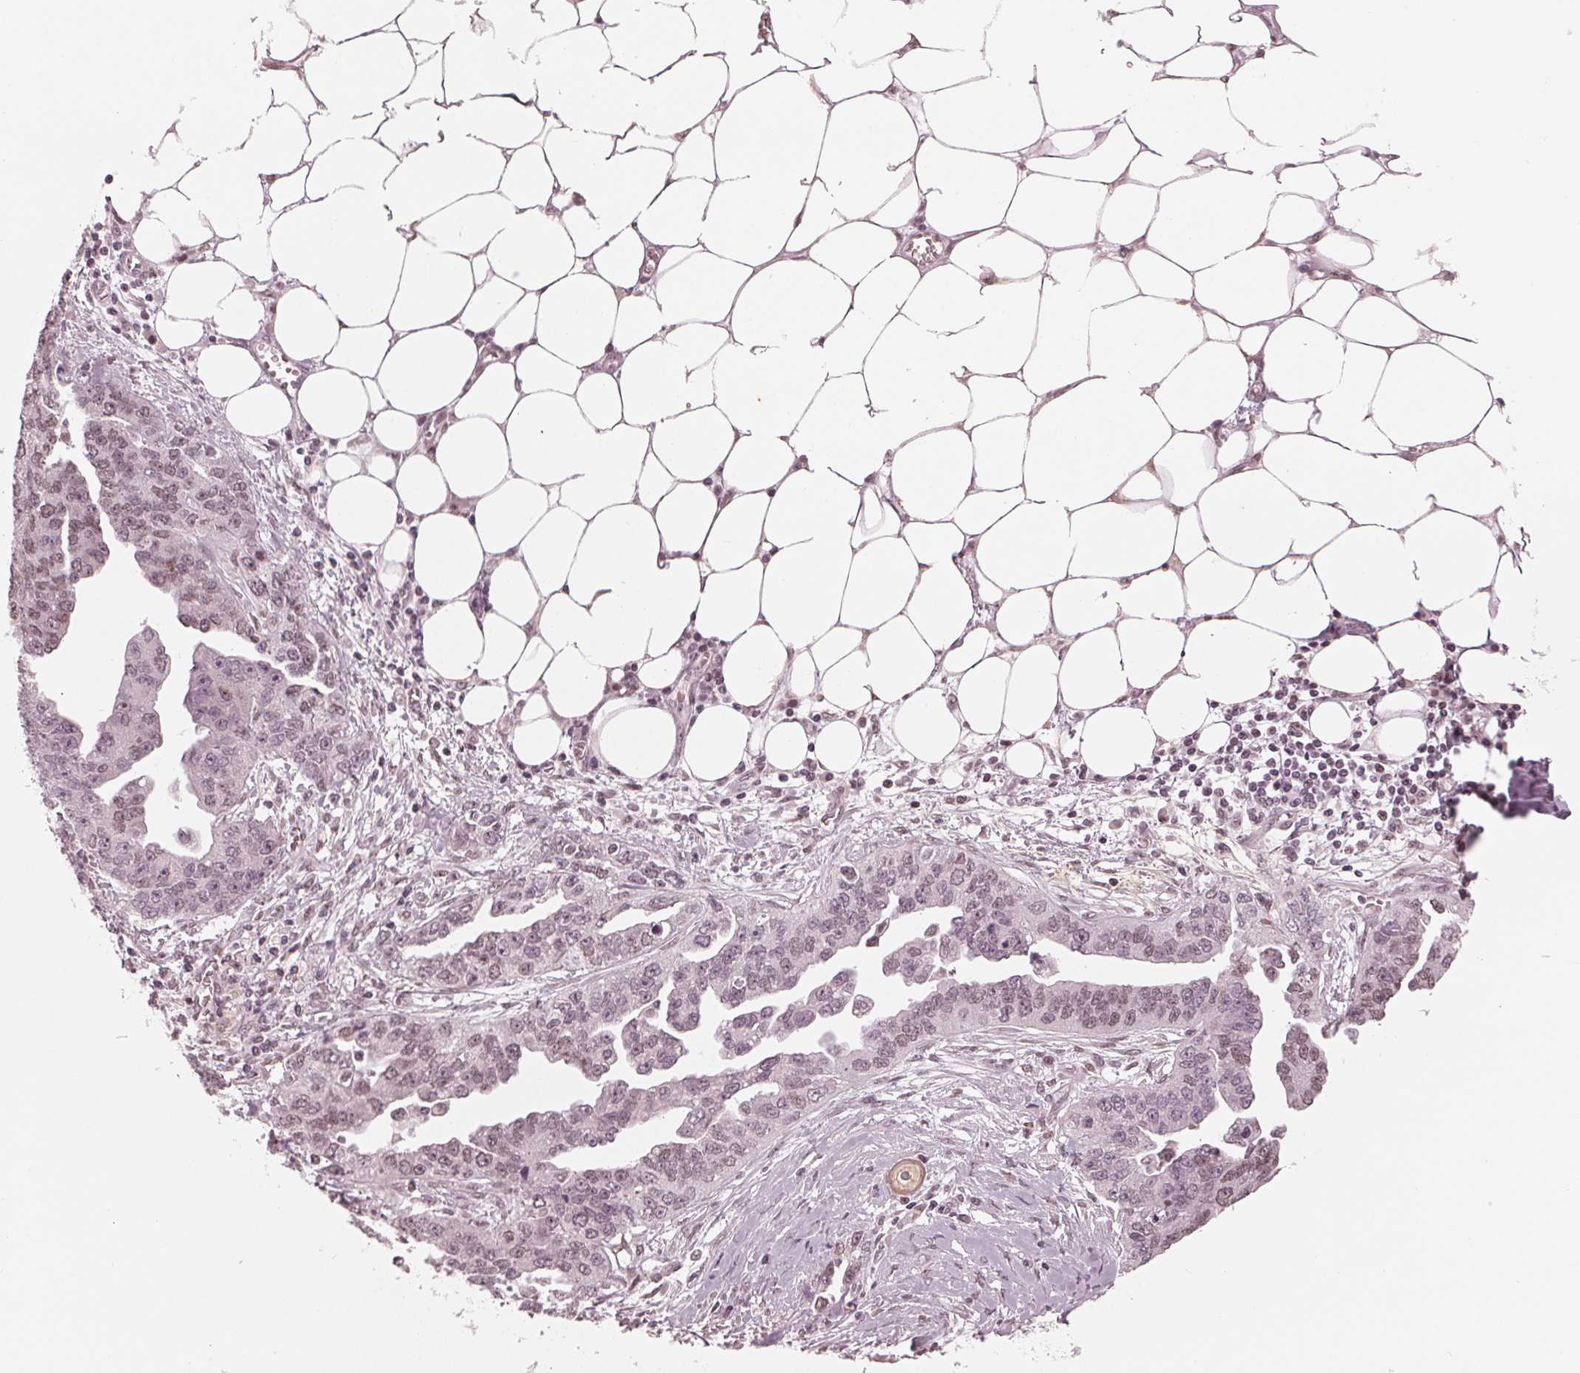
{"staining": {"intensity": "weak", "quantity": "25%-75%", "location": "nuclear"}, "tissue": "ovarian cancer", "cell_type": "Tumor cells", "image_type": "cancer", "snomed": [{"axis": "morphology", "description": "Cystadenocarcinoma, serous, NOS"}, {"axis": "topography", "description": "Ovary"}], "caption": "Tumor cells reveal low levels of weak nuclear expression in approximately 25%-75% of cells in human ovarian cancer (serous cystadenocarcinoma).", "gene": "DNMT3L", "patient": {"sex": "female", "age": 75}}